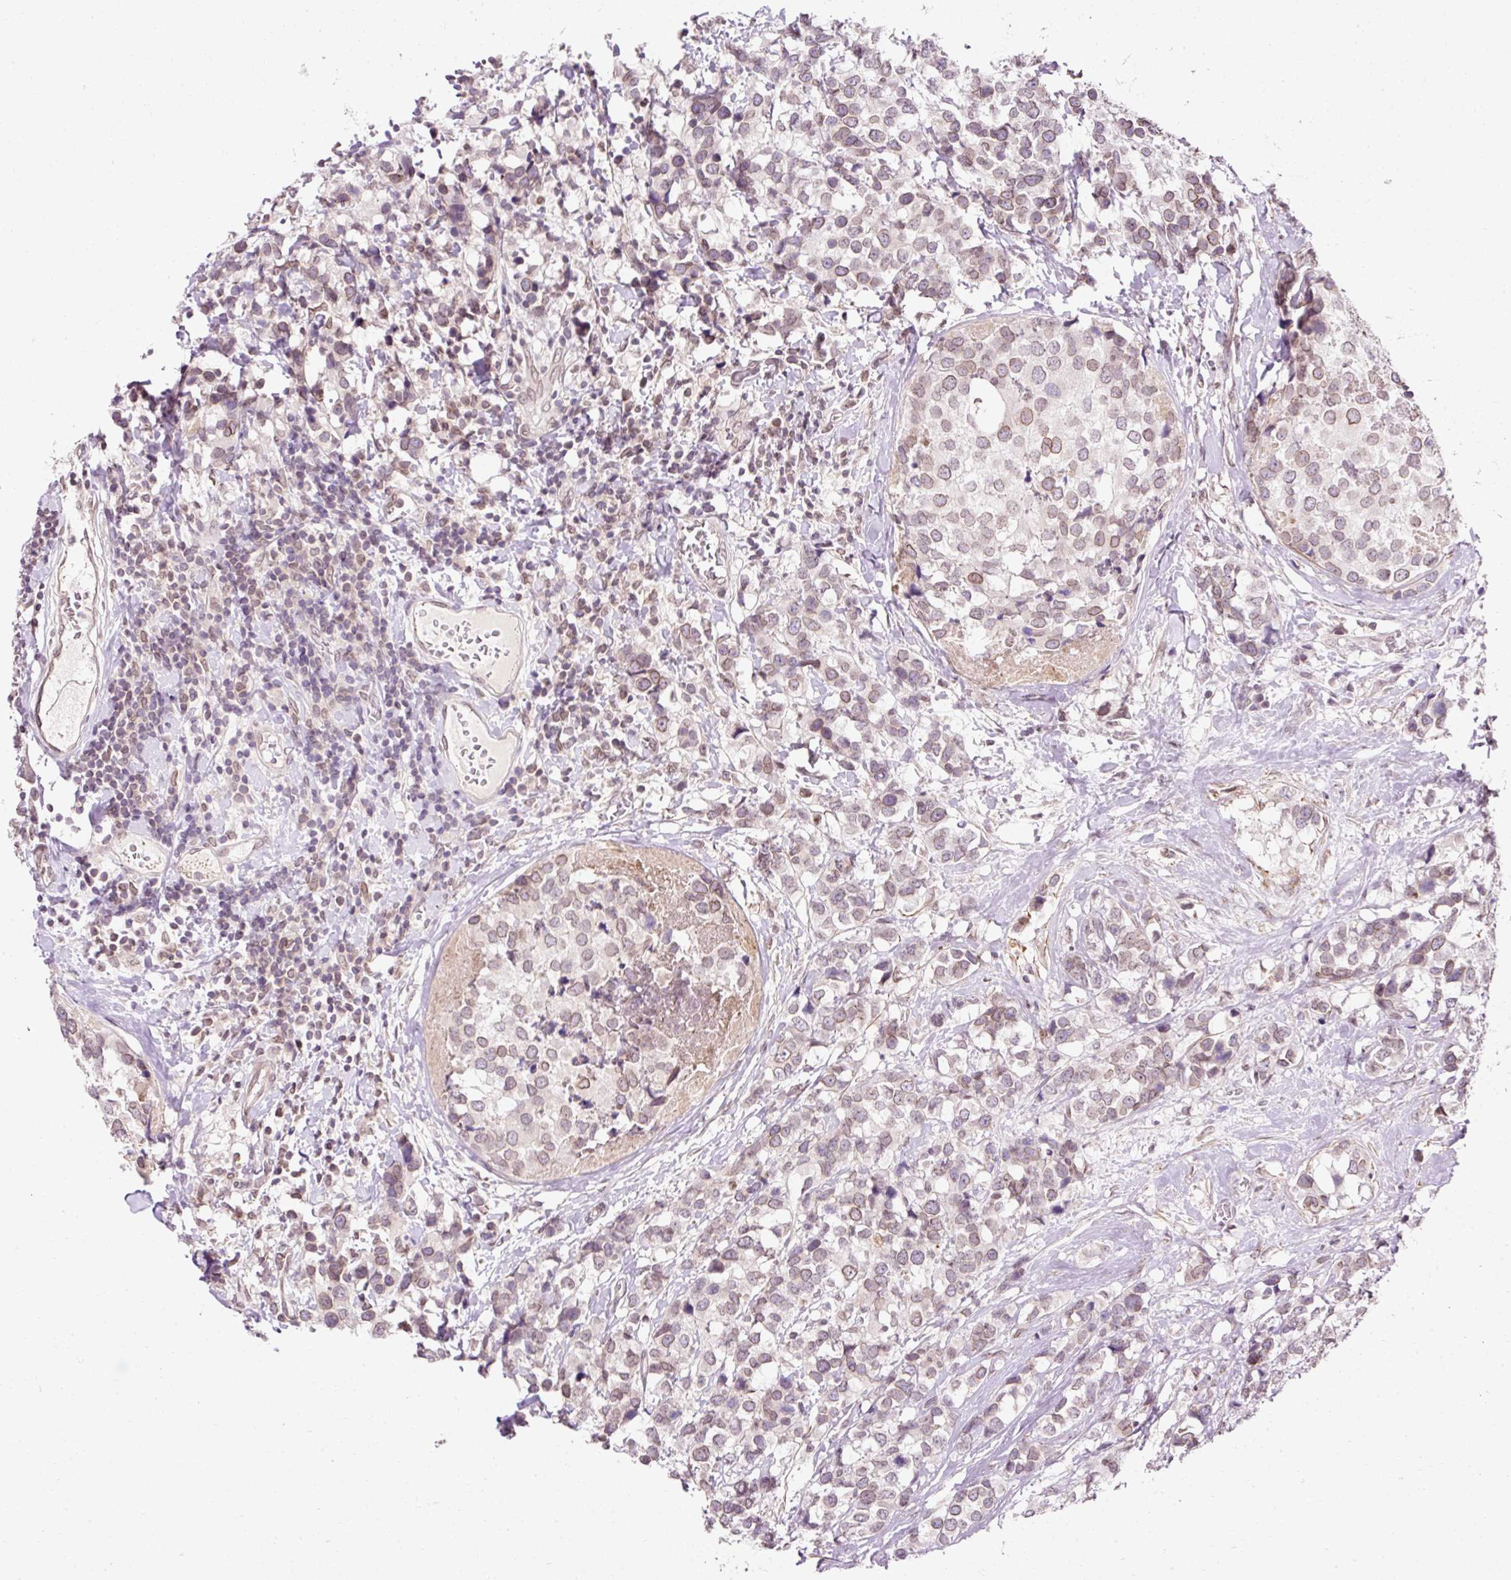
{"staining": {"intensity": "weak", "quantity": ">75%", "location": "cytoplasmic/membranous,nuclear"}, "tissue": "breast cancer", "cell_type": "Tumor cells", "image_type": "cancer", "snomed": [{"axis": "morphology", "description": "Lobular carcinoma"}, {"axis": "topography", "description": "Breast"}], "caption": "Brown immunohistochemical staining in breast cancer (lobular carcinoma) demonstrates weak cytoplasmic/membranous and nuclear expression in about >75% of tumor cells. The protein is shown in brown color, while the nuclei are stained blue.", "gene": "ZNF610", "patient": {"sex": "female", "age": 59}}